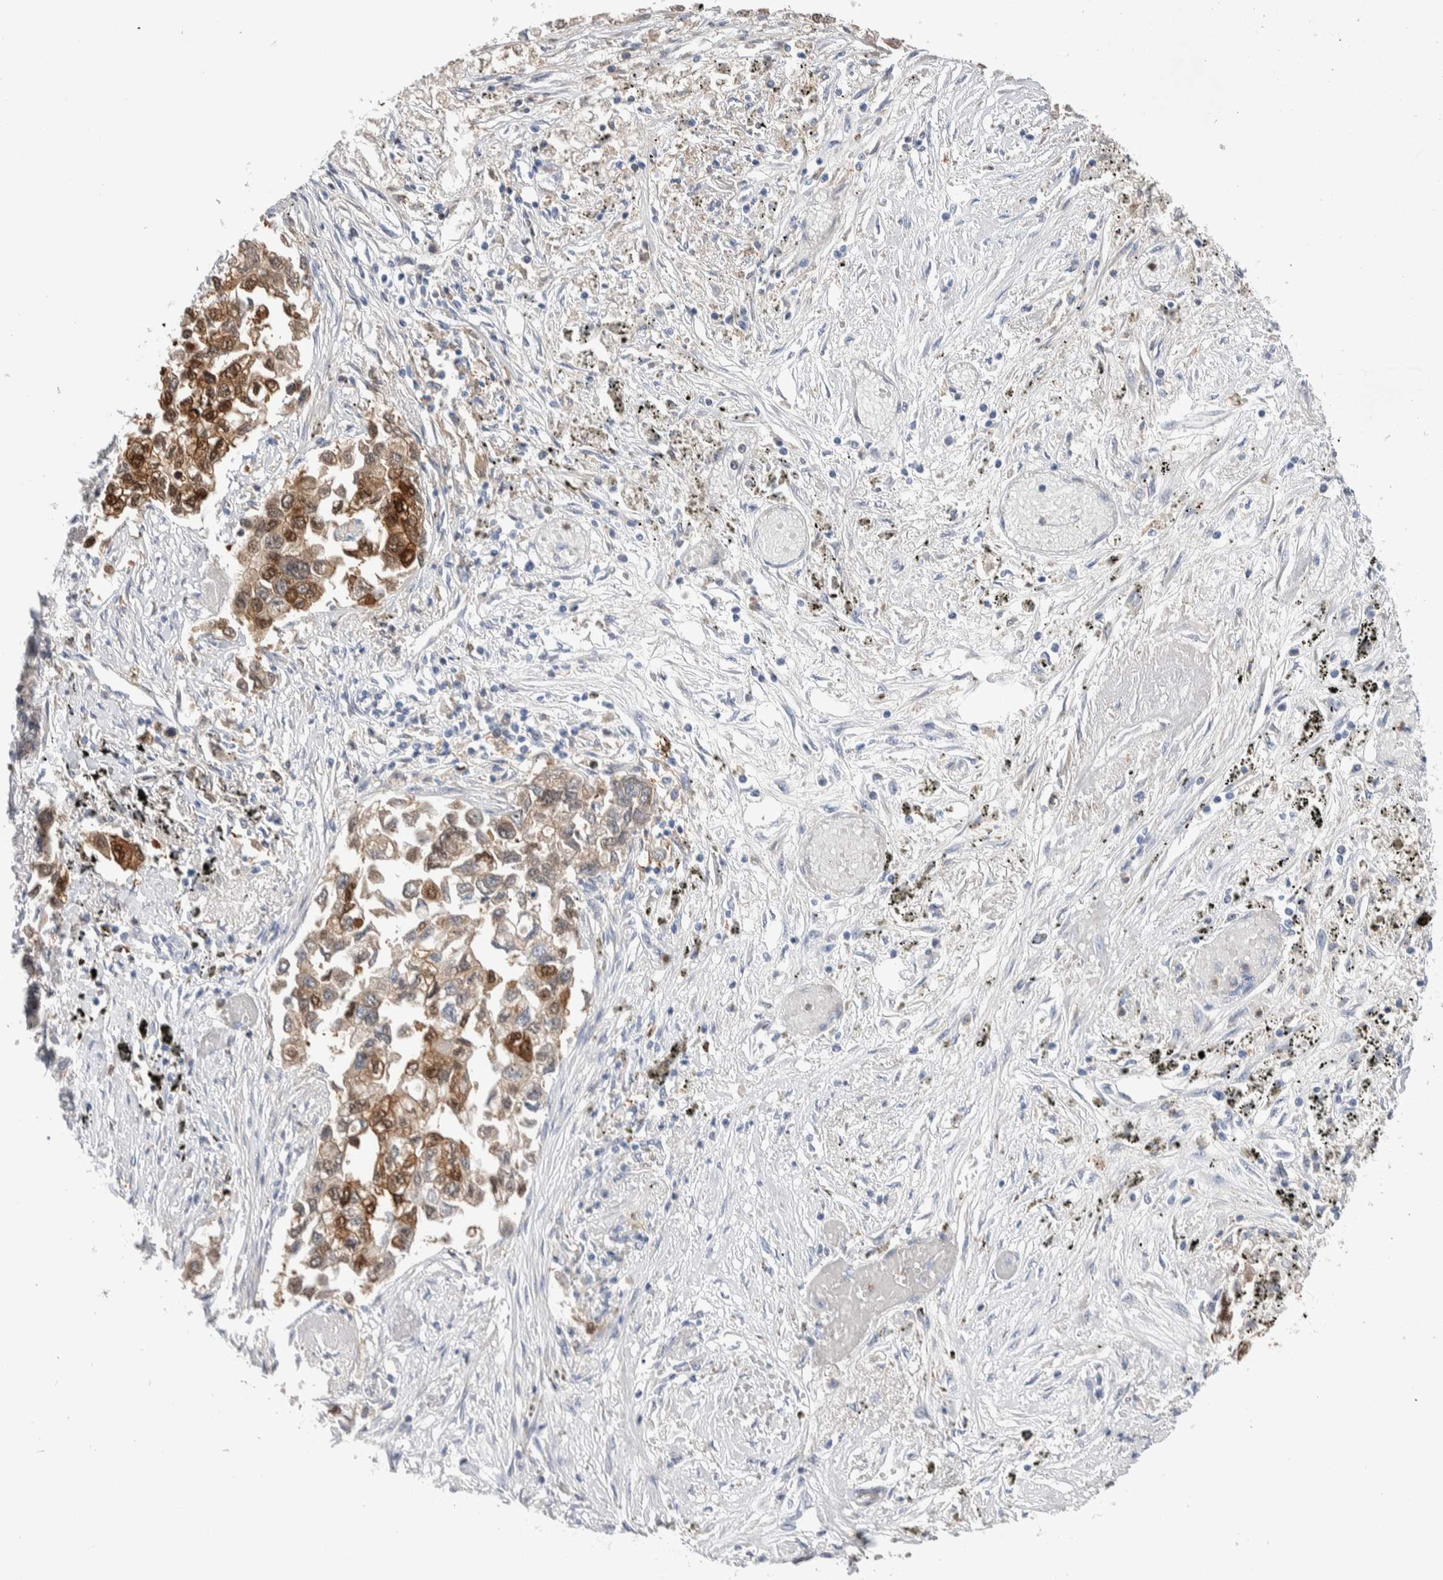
{"staining": {"intensity": "moderate", "quantity": ">75%", "location": "cytoplasmic/membranous,nuclear"}, "tissue": "lung cancer", "cell_type": "Tumor cells", "image_type": "cancer", "snomed": [{"axis": "morphology", "description": "Inflammation, NOS"}, {"axis": "morphology", "description": "Adenocarcinoma, NOS"}, {"axis": "topography", "description": "Lung"}], "caption": "Immunohistochemical staining of lung cancer reveals medium levels of moderate cytoplasmic/membranous and nuclear protein expression in approximately >75% of tumor cells.", "gene": "LURAP1L", "patient": {"sex": "male", "age": 63}}